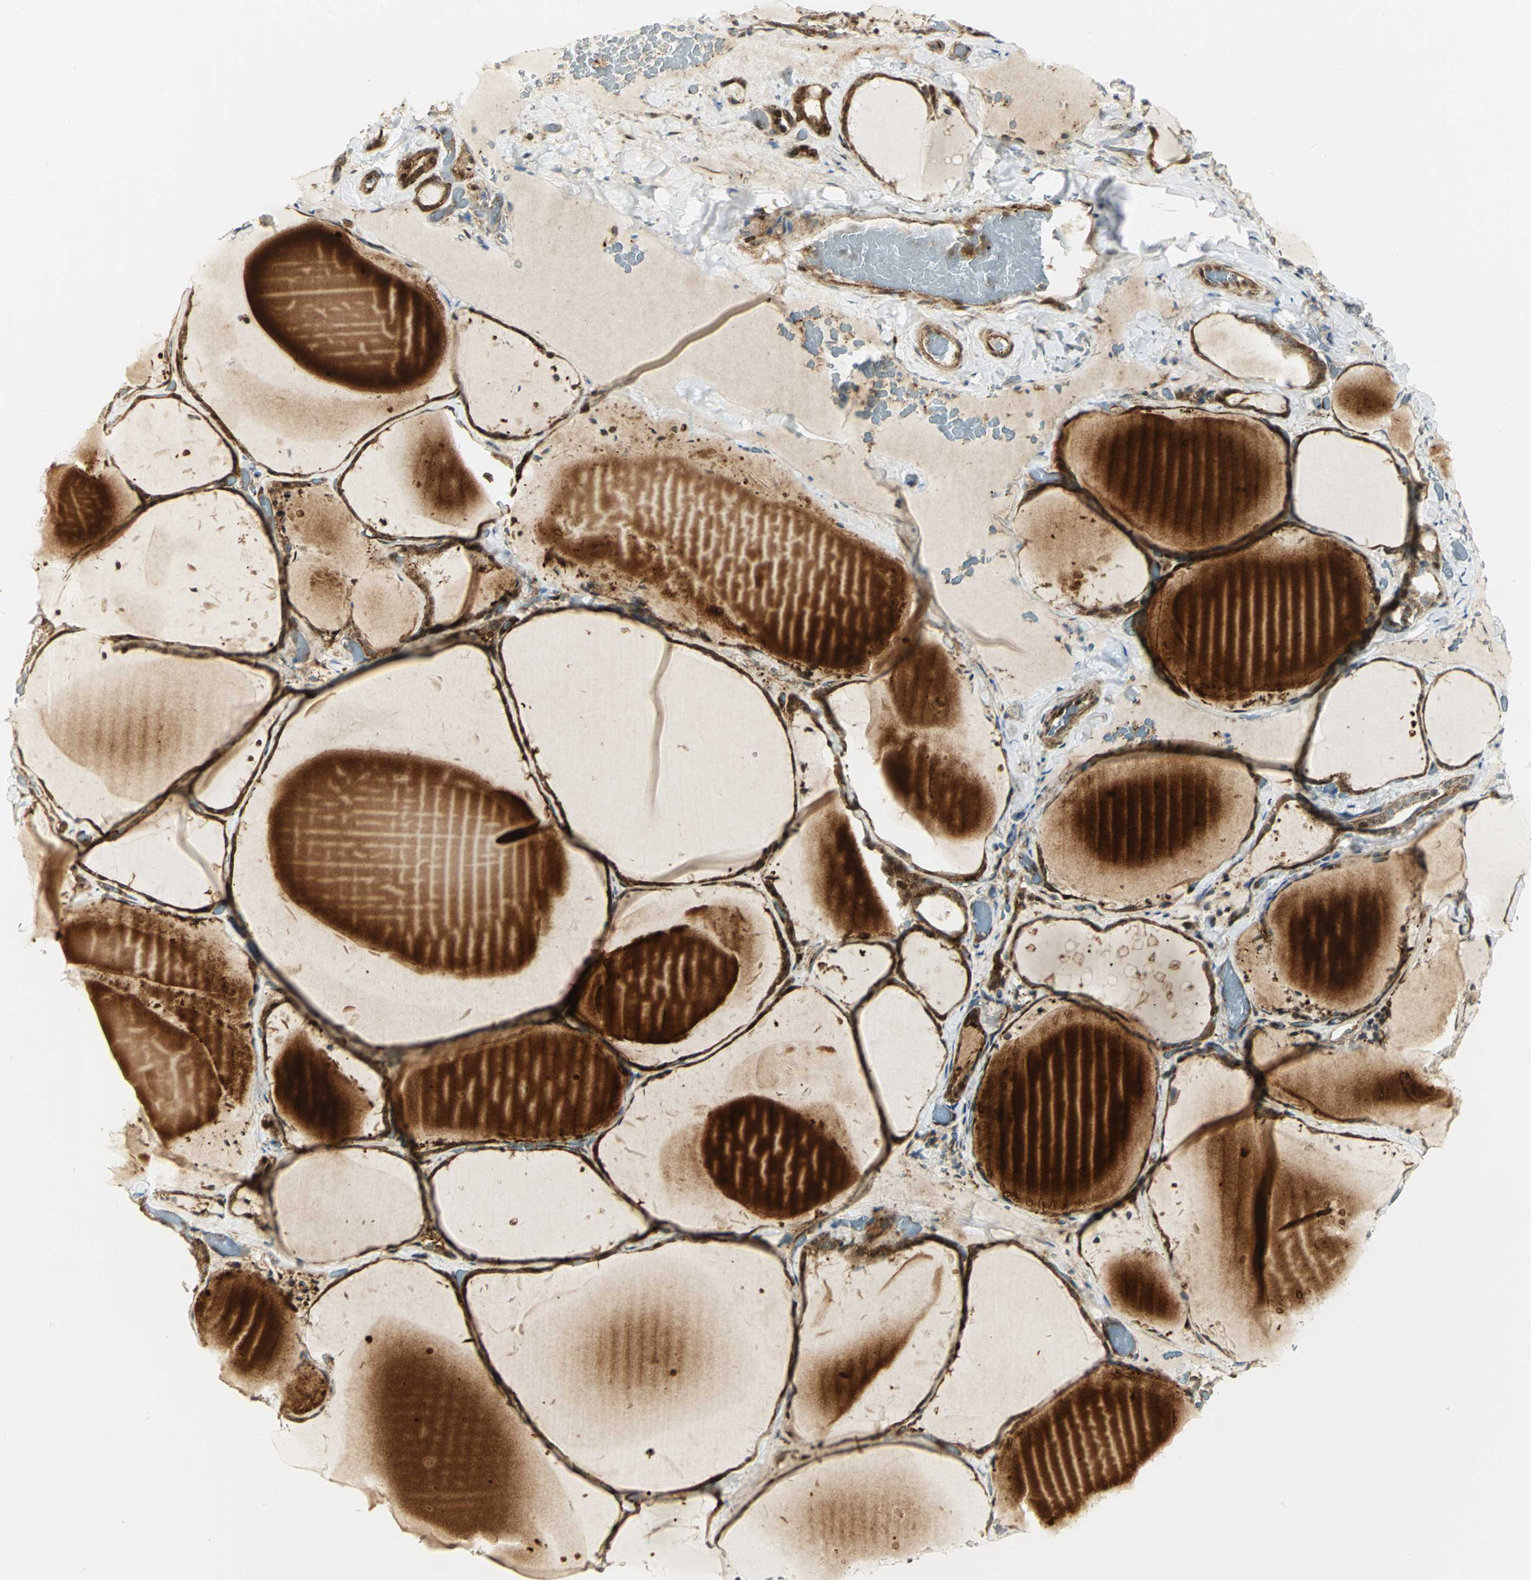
{"staining": {"intensity": "strong", "quantity": ">75%", "location": "cytoplasmic/membranous"}, "tissue": "thyroid gland", "cell_type": "Glandular cells", "image_type": "normal", "snomed": [{"axis": "morphology", "description": "Normal tissue, NOS"}, {"axis": "topography", "description": "Thyroid gland"}], "caption": "A brown stain shows strong cytoplasmic/membranous expression of a protein in glandular cells of normal human thyroid gland.", "gene": "EEA1", "patient": {"sex": "female", "age": 22}}